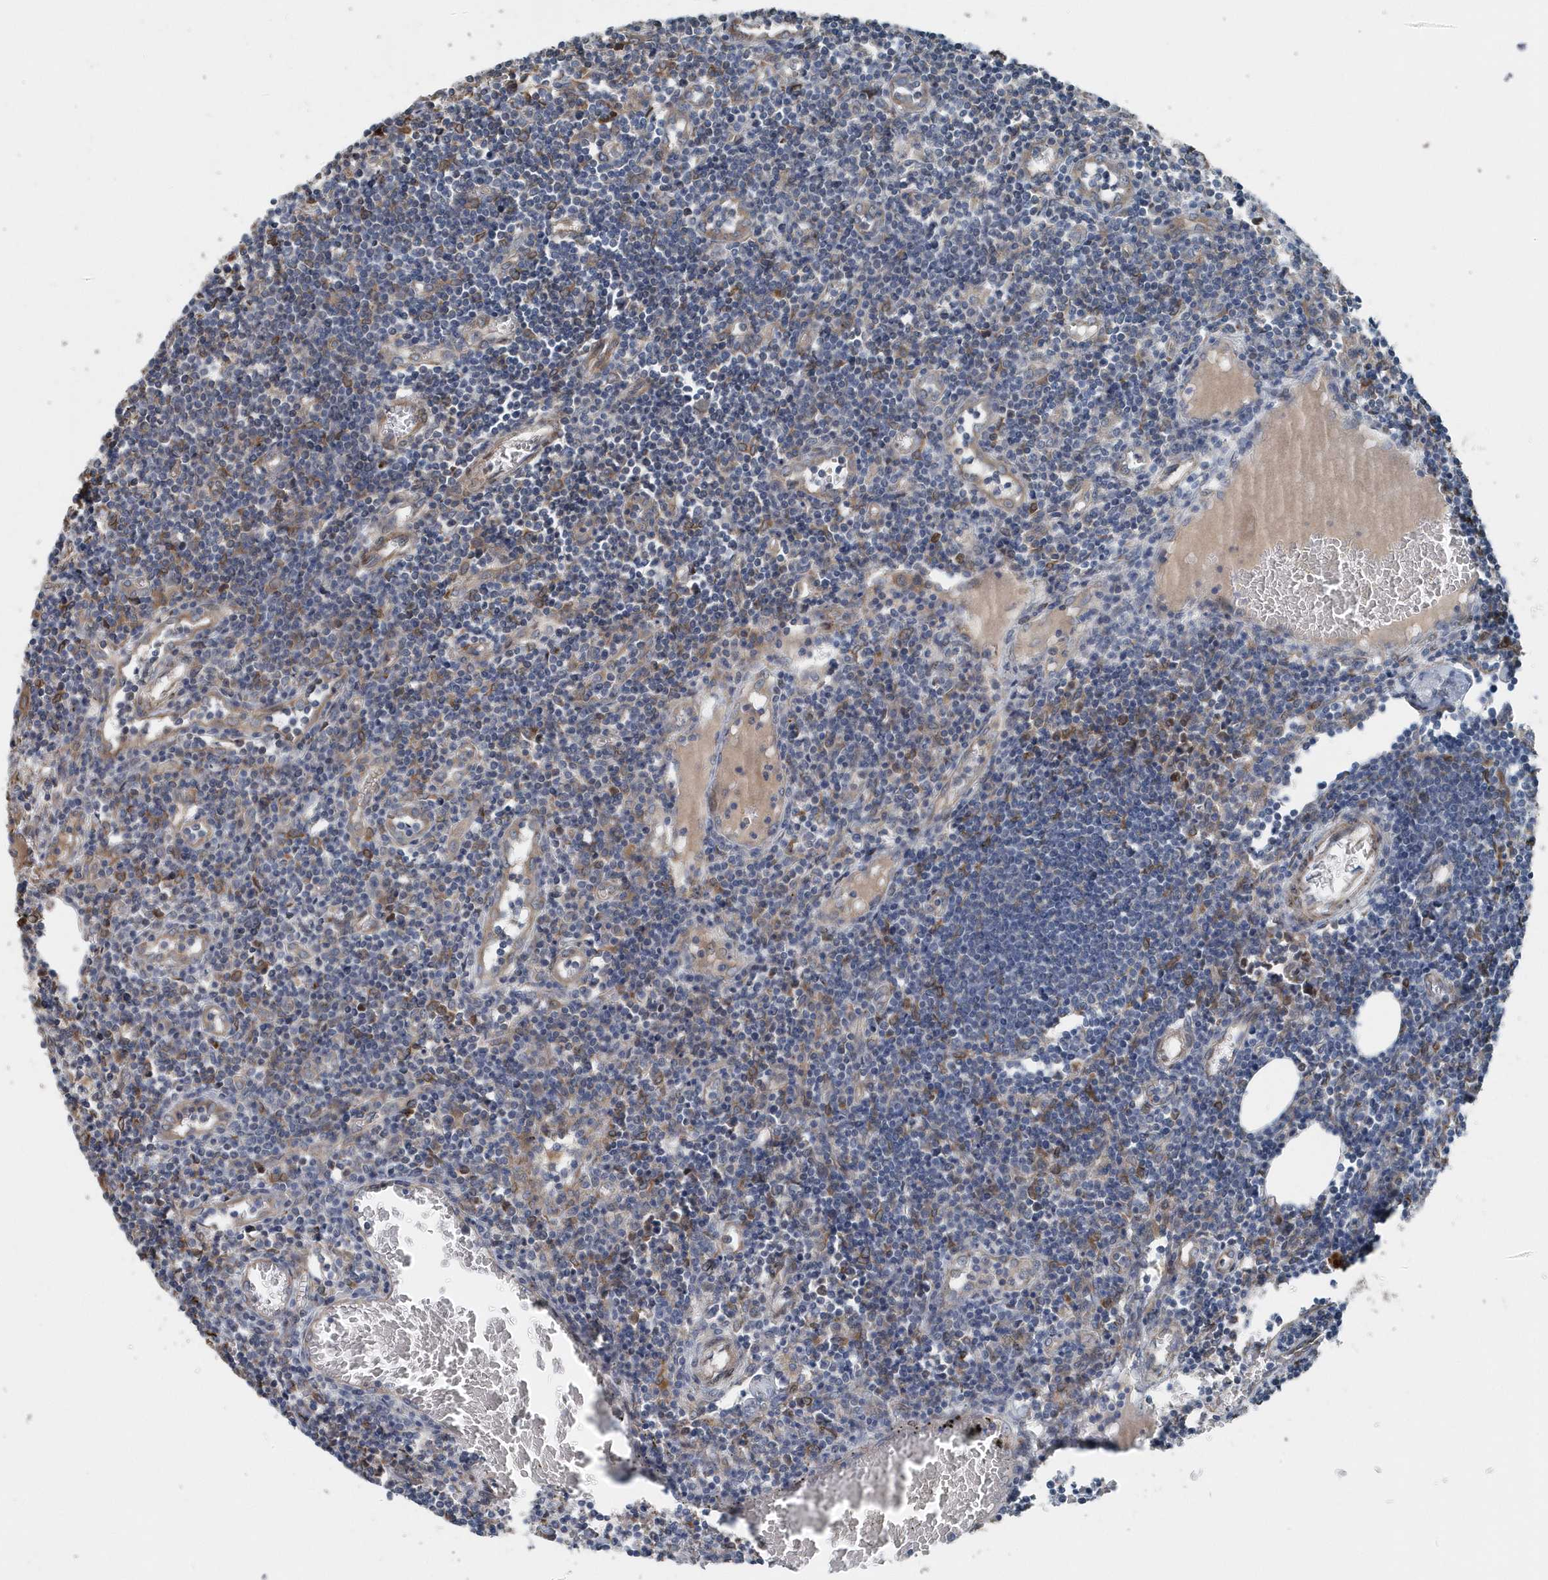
{"staining": {"intensity": "moderate", "quantity": "<25%", "location": "cytoplasmic/membranous"}, "tissue": "lymph node", "cell_type": "Germinal center cells", "image_type": "normal", "snomed": [{"axis": "morphology", "description": "Normal tissue, NOS"}, {"axis": "morphology", "description": "Malignant melanoma, Metastatic site"}, {"axis": "topography", "description": "Lymph node"}], "caption": "DAB immunohistochemical staining of benign lymph node demonstrates moderate cytoplasmic/membranous protein expression in about <25% of germinal center cells. The staining is performed using DAB brown chromogen to label protein expression. The nuclei are counter-stained blue using hematoxylin.", "gene": "MCC", "patient": {"sex": "male", "age": 41}}